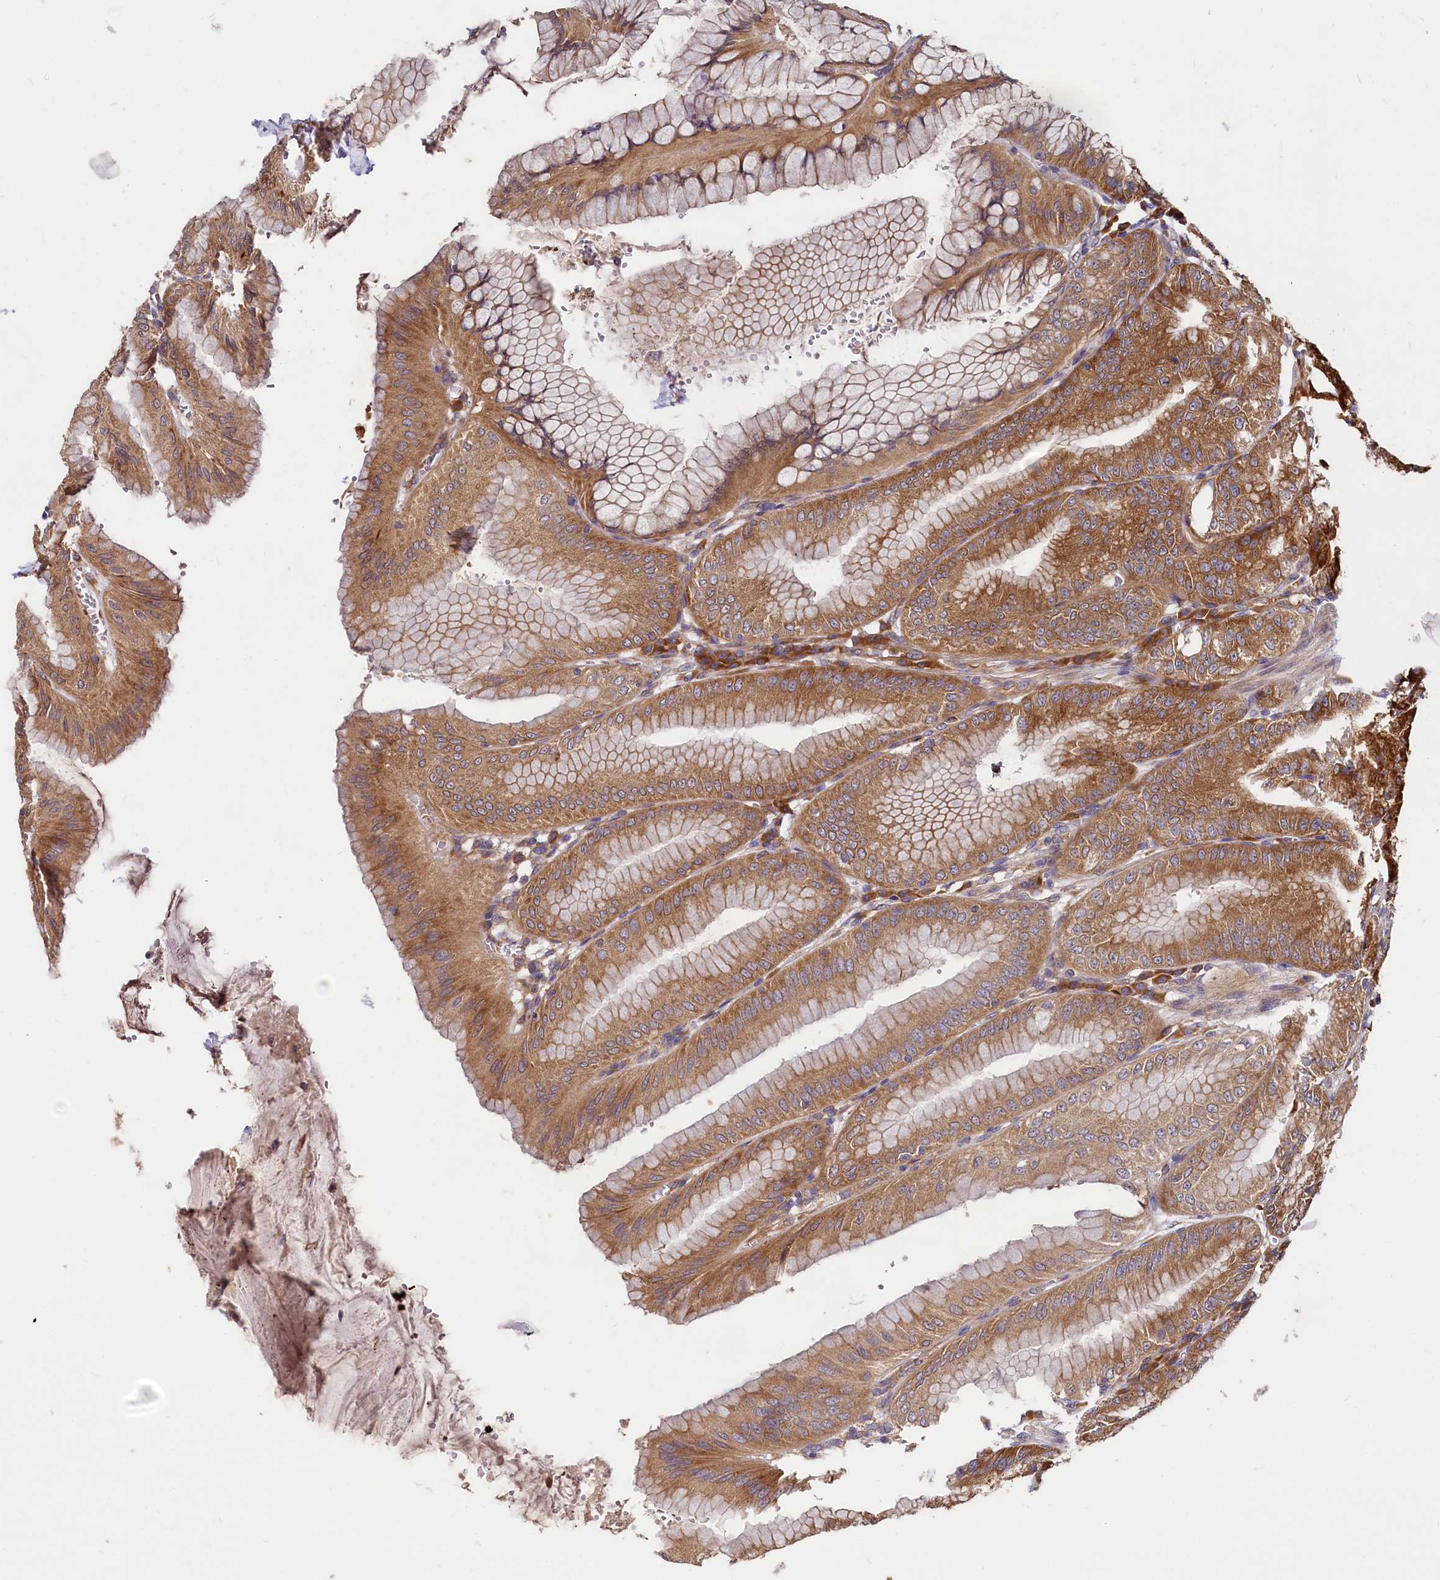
{"staining": {"intensity": "strong", "quantity": ">75%", "location": "cytoplasmic/membranous"}, "tissue": "stomach", "cell_type": "Glandular cells", "image_type": "normal", "snomed": [{"axis": "morphology", "description": "Normal tissue, NOS"}, {"axis": "topography", "description": "Stomach, lower"}], "caption": "Immunohistochemical staining of normal stomach reveals high levels of strong cytoplasmic/membranous positivity in approximately >75% of glandular cells.", "gene": "EIF2B2", "patient": {"sex": "male", "age": 71}}